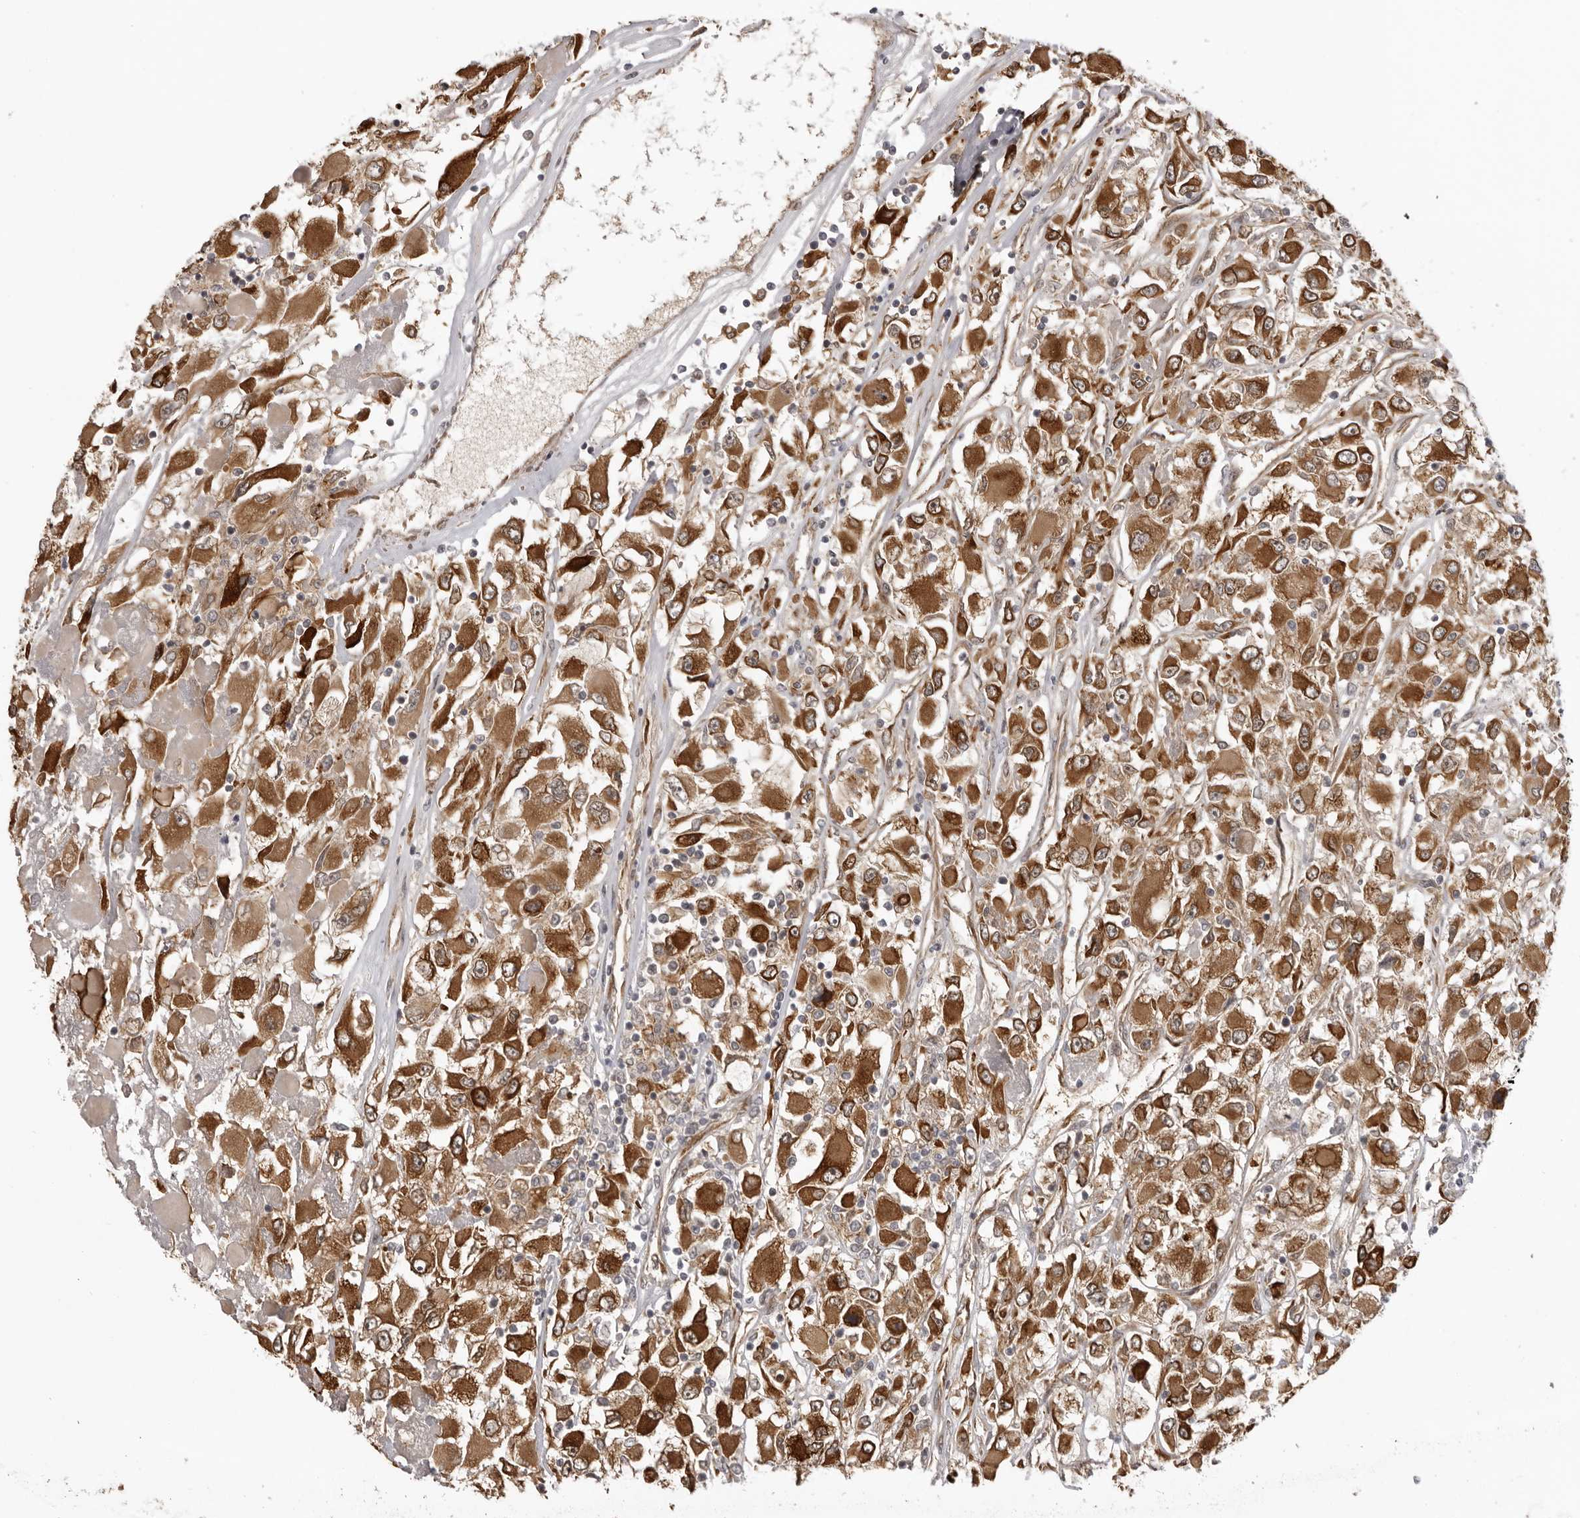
{"staining": {"intensity": "strong", "quantity": ">75%", "location": "cytoplasmic/membranous"}, "tissue": "renal cancer", "cell_type": "Tumor cells", "image_type": "cancer", "snomed": [{"axis": "morphology", "description": "Adenocarcinoma, NOS"}, {"axis": "topography", "description": "Kidney"}], "caption": "Strong cytoplasmic/membranous expression is appreciated in approximately >75% of tumor cells in renal cancer. (Brightfield microscopy of DAB IHC at high magnification).", "gene": "DNAH14", "patient": {"sex": "female", "age": 52}}